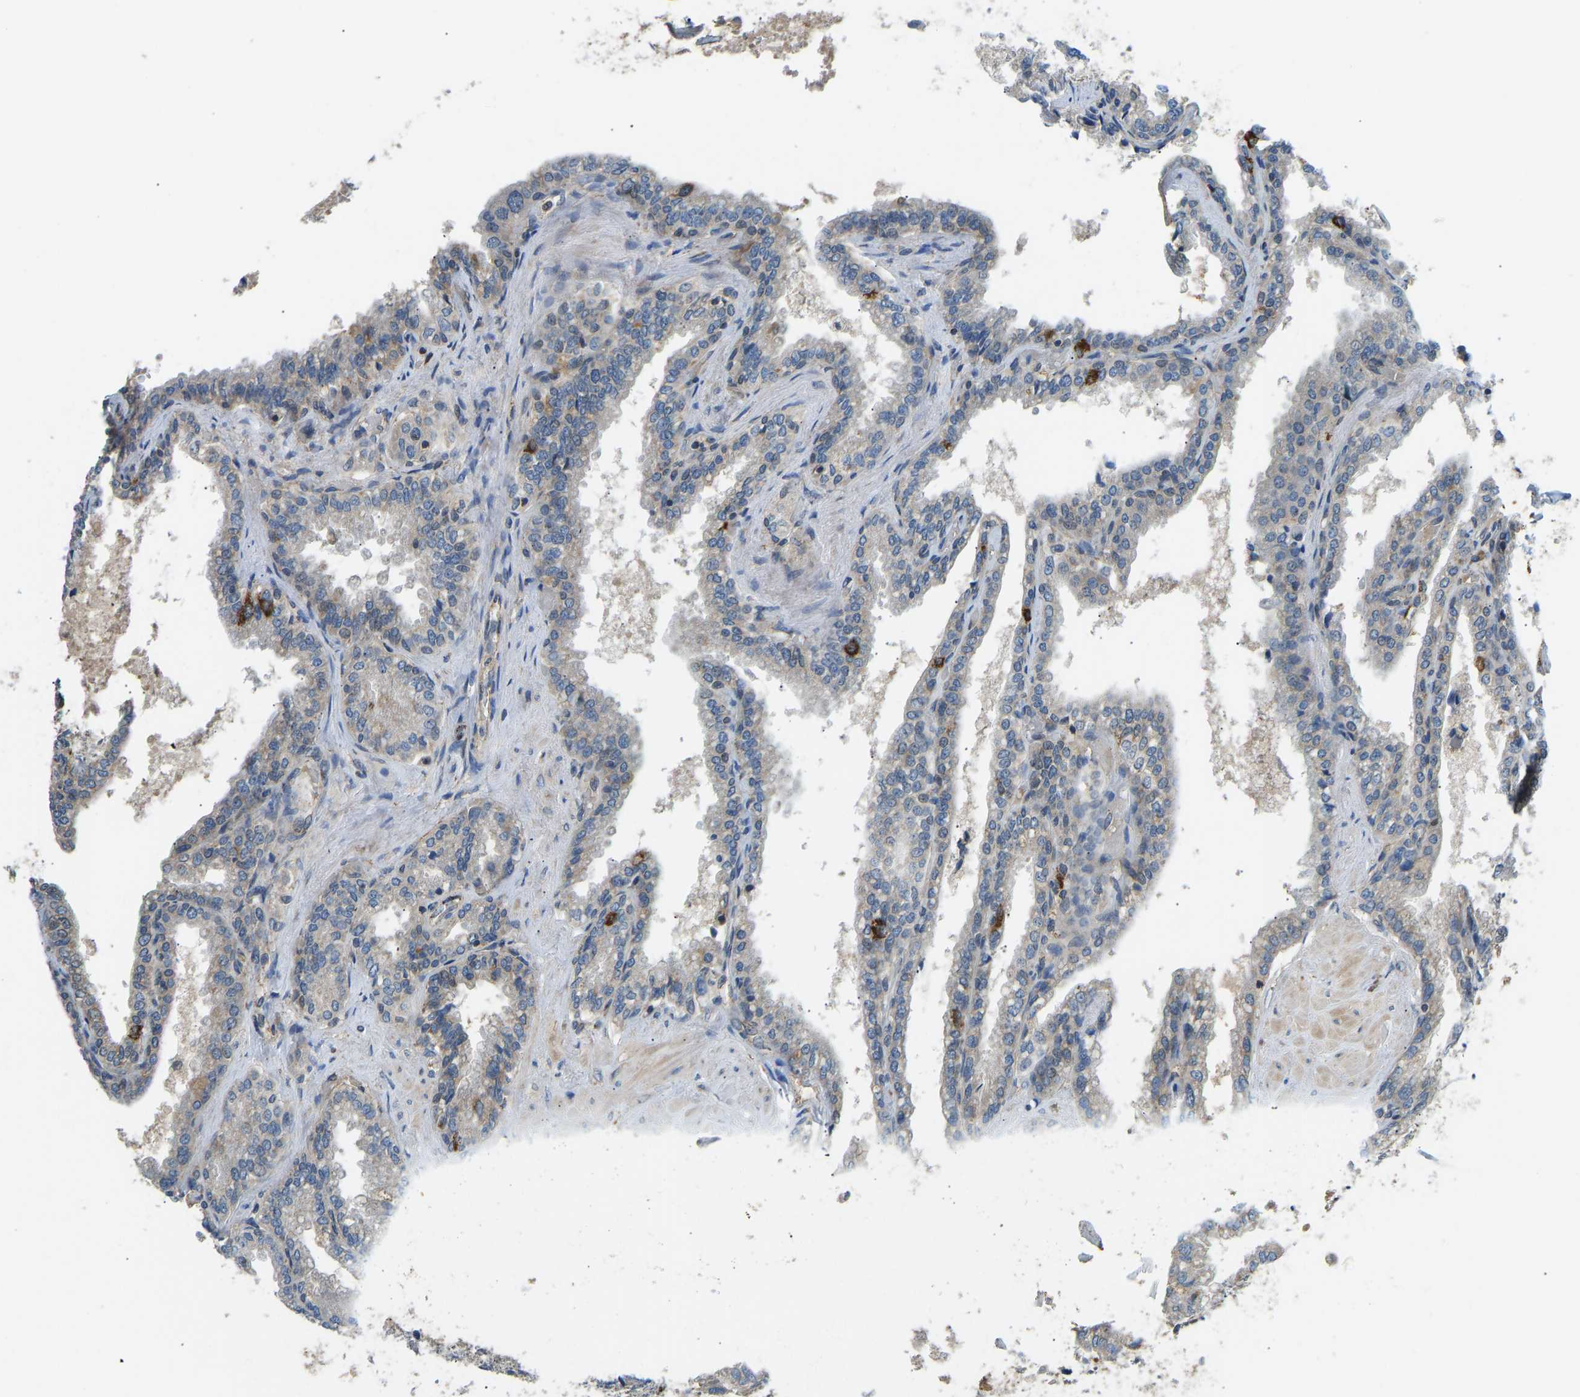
{"staining": {"intensity": "weak", "quantity": "25%-75%", "location": "cytoplasmic/membranous"}, "tissue": "seminal vesicle", "cell_type": "Glandular cells", "image_type": "normal", "snomed": [{"axis": "morphology", "description": "Normal tissue, NOS"}, {"axis": "topography", "description": "Seminal veicle"}], "caption": "IHC (DAB (3,3'-diaminobenzidine)) staining of normal human seminal vesicle exhibits weak cytoplasmic/membranous protein expression in approximately 25%-75% of glandular cells.", "gene": "RBP1", "patient": {"sex": "male", "age": 46}}